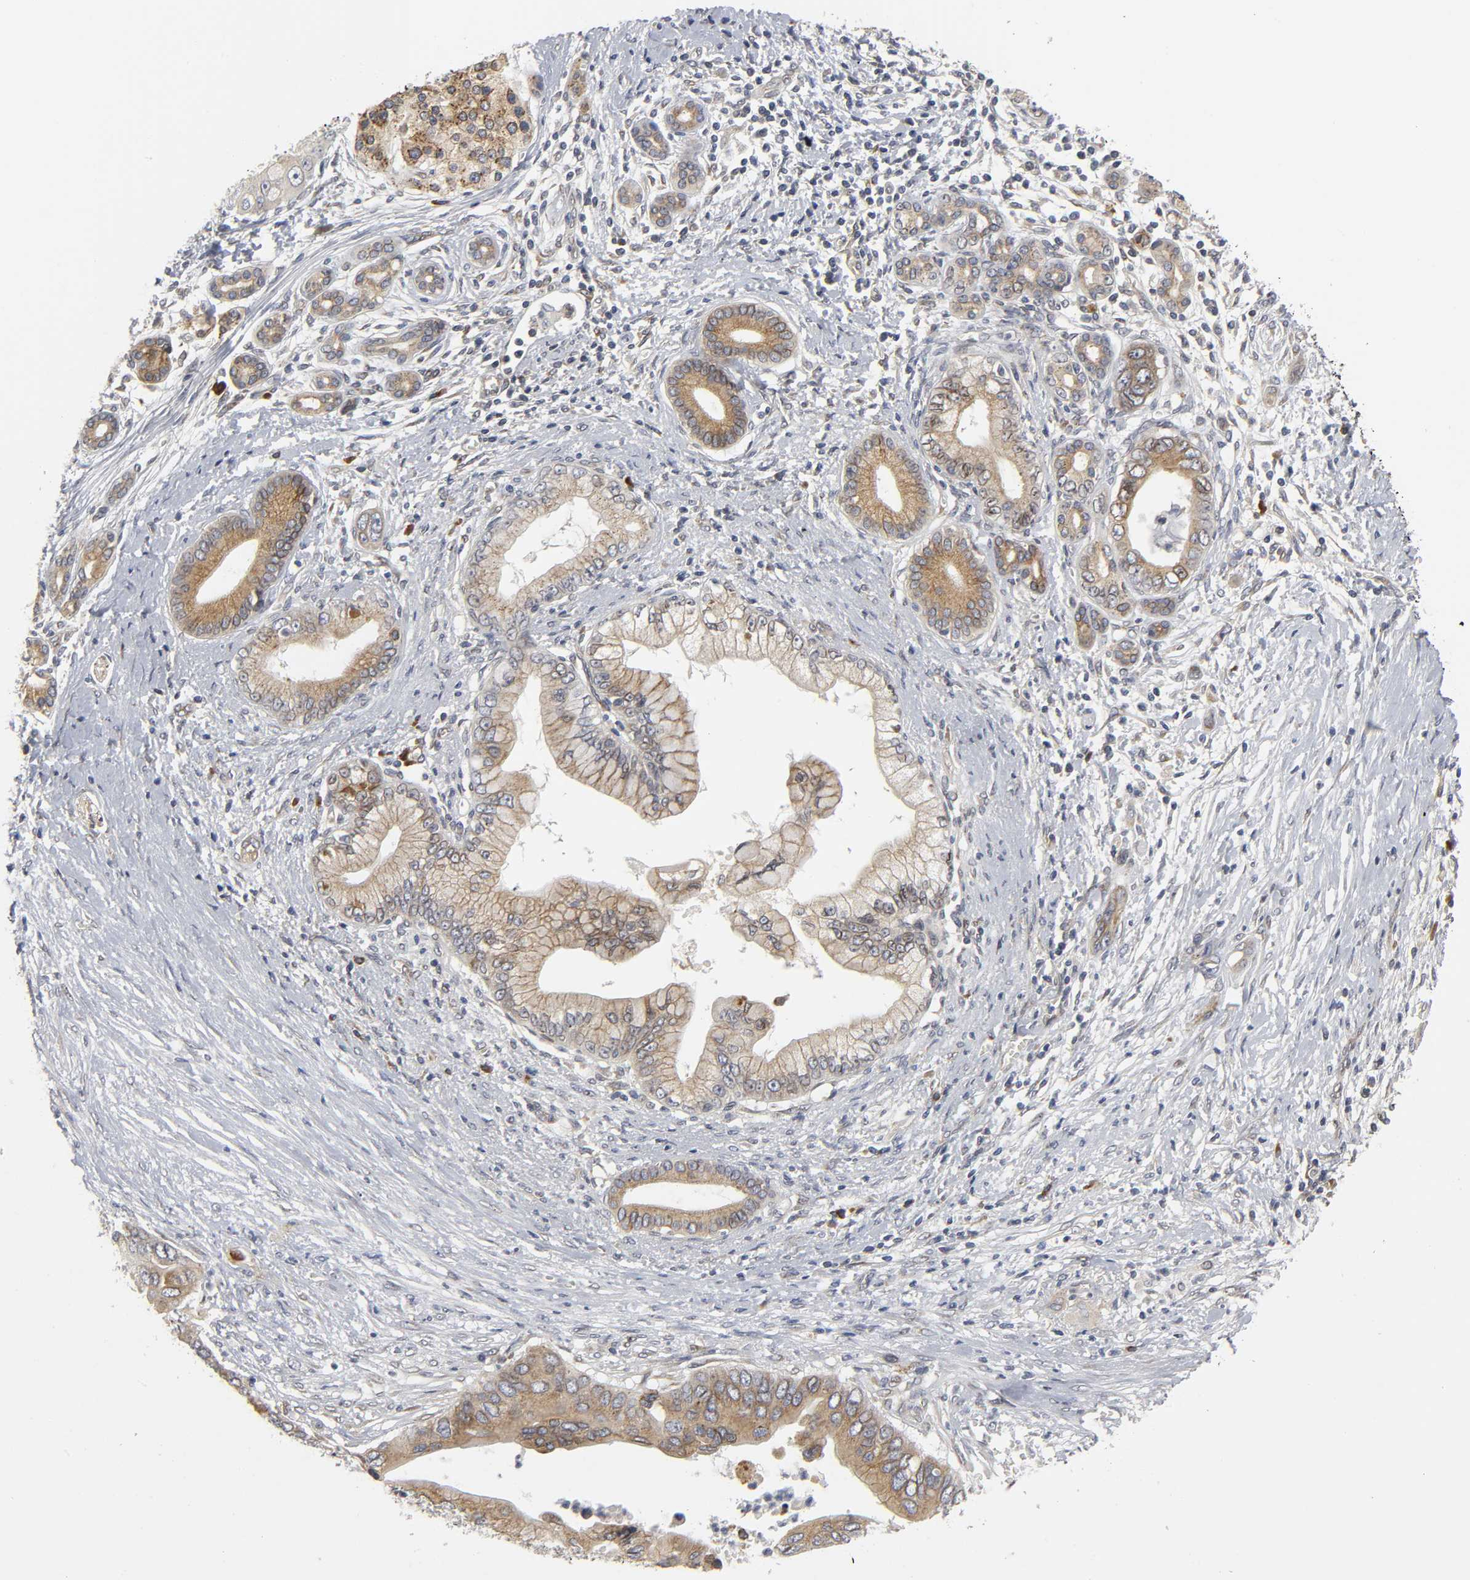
{"staining": {"intensity": "moderate", "quantity": ">75%", "location": "cytoplasmic/membranous"}, "tissue": "pancreatic cancer", "cell_type": "Tumor cells", "image_type": "cancer", "snomed": [{"axis": "morphology", "description": "Adenocarcinoma, NOS"}, {"axis": "topography", "description": "Pancreas"}], "caption": "About >75% of tumor cells in pancreatic cancer demonstrate moderate cytoplasmic/membranous protein positivity as visualized by brown immunohistochemical staining.", "gene": "ASB6", "patient": {"sex": "male", "age": 59}}